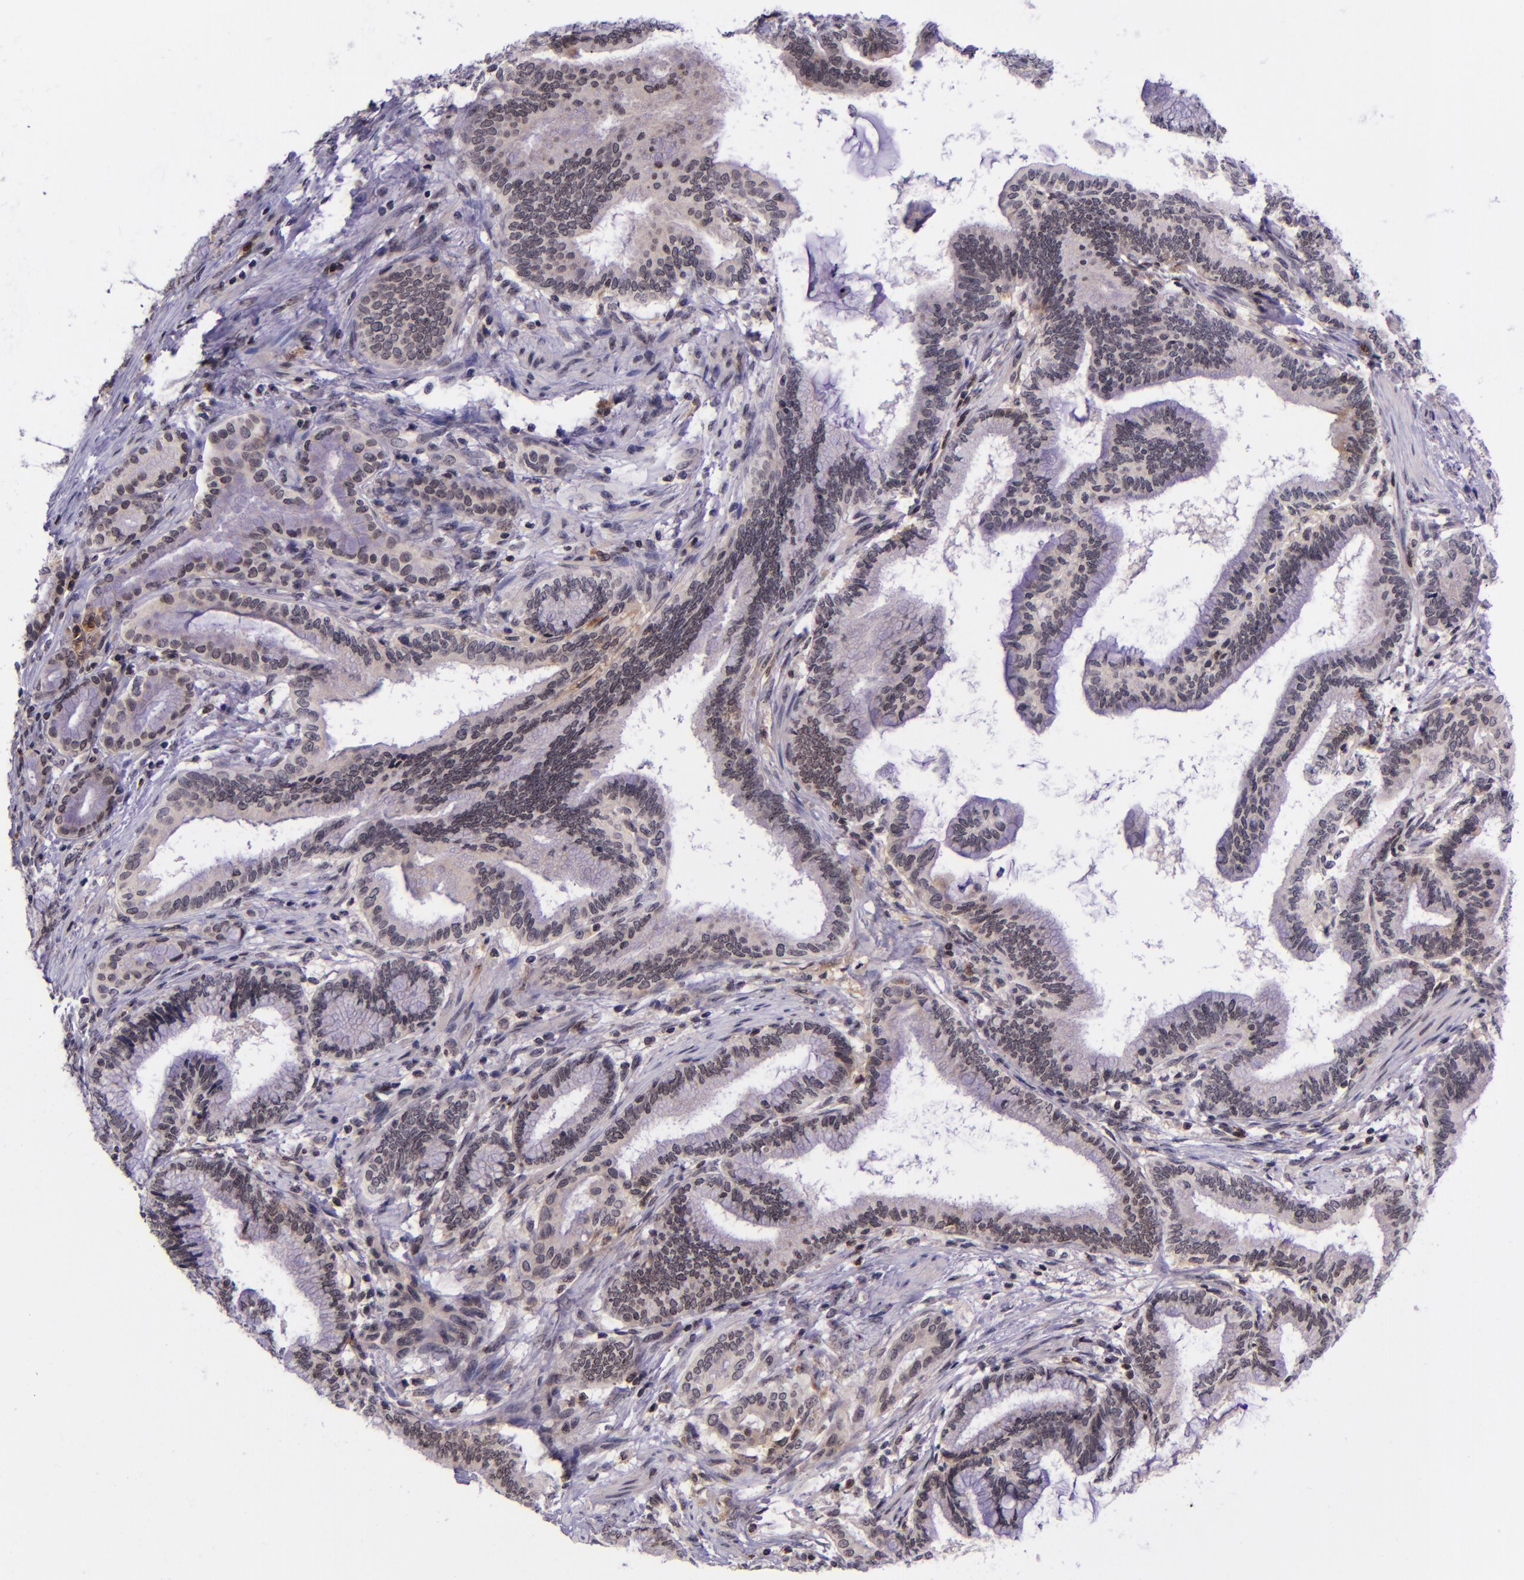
{"staining": {"intensity": "weak", "quantity": "<25%", "location": "cytoplasmic/membranous"}, "tissue": "pancreatic cancer", "cell_type": "Tumor cells", "image_type": "cancer", "snomed": [{"axis": "morphology", "description": "Adenocarcinoma, NOS"}, {"axis": "topography", "description": "Pancreas"}], "caption": "A high-resolution histopathology image shows immunohistochemistry staining of pancreatic cancer (adenocarcinoma), which exhibits no significant positivity in tumor cells.", "gene": "SELL", "patient": {"sex": "female", "age": 64}}